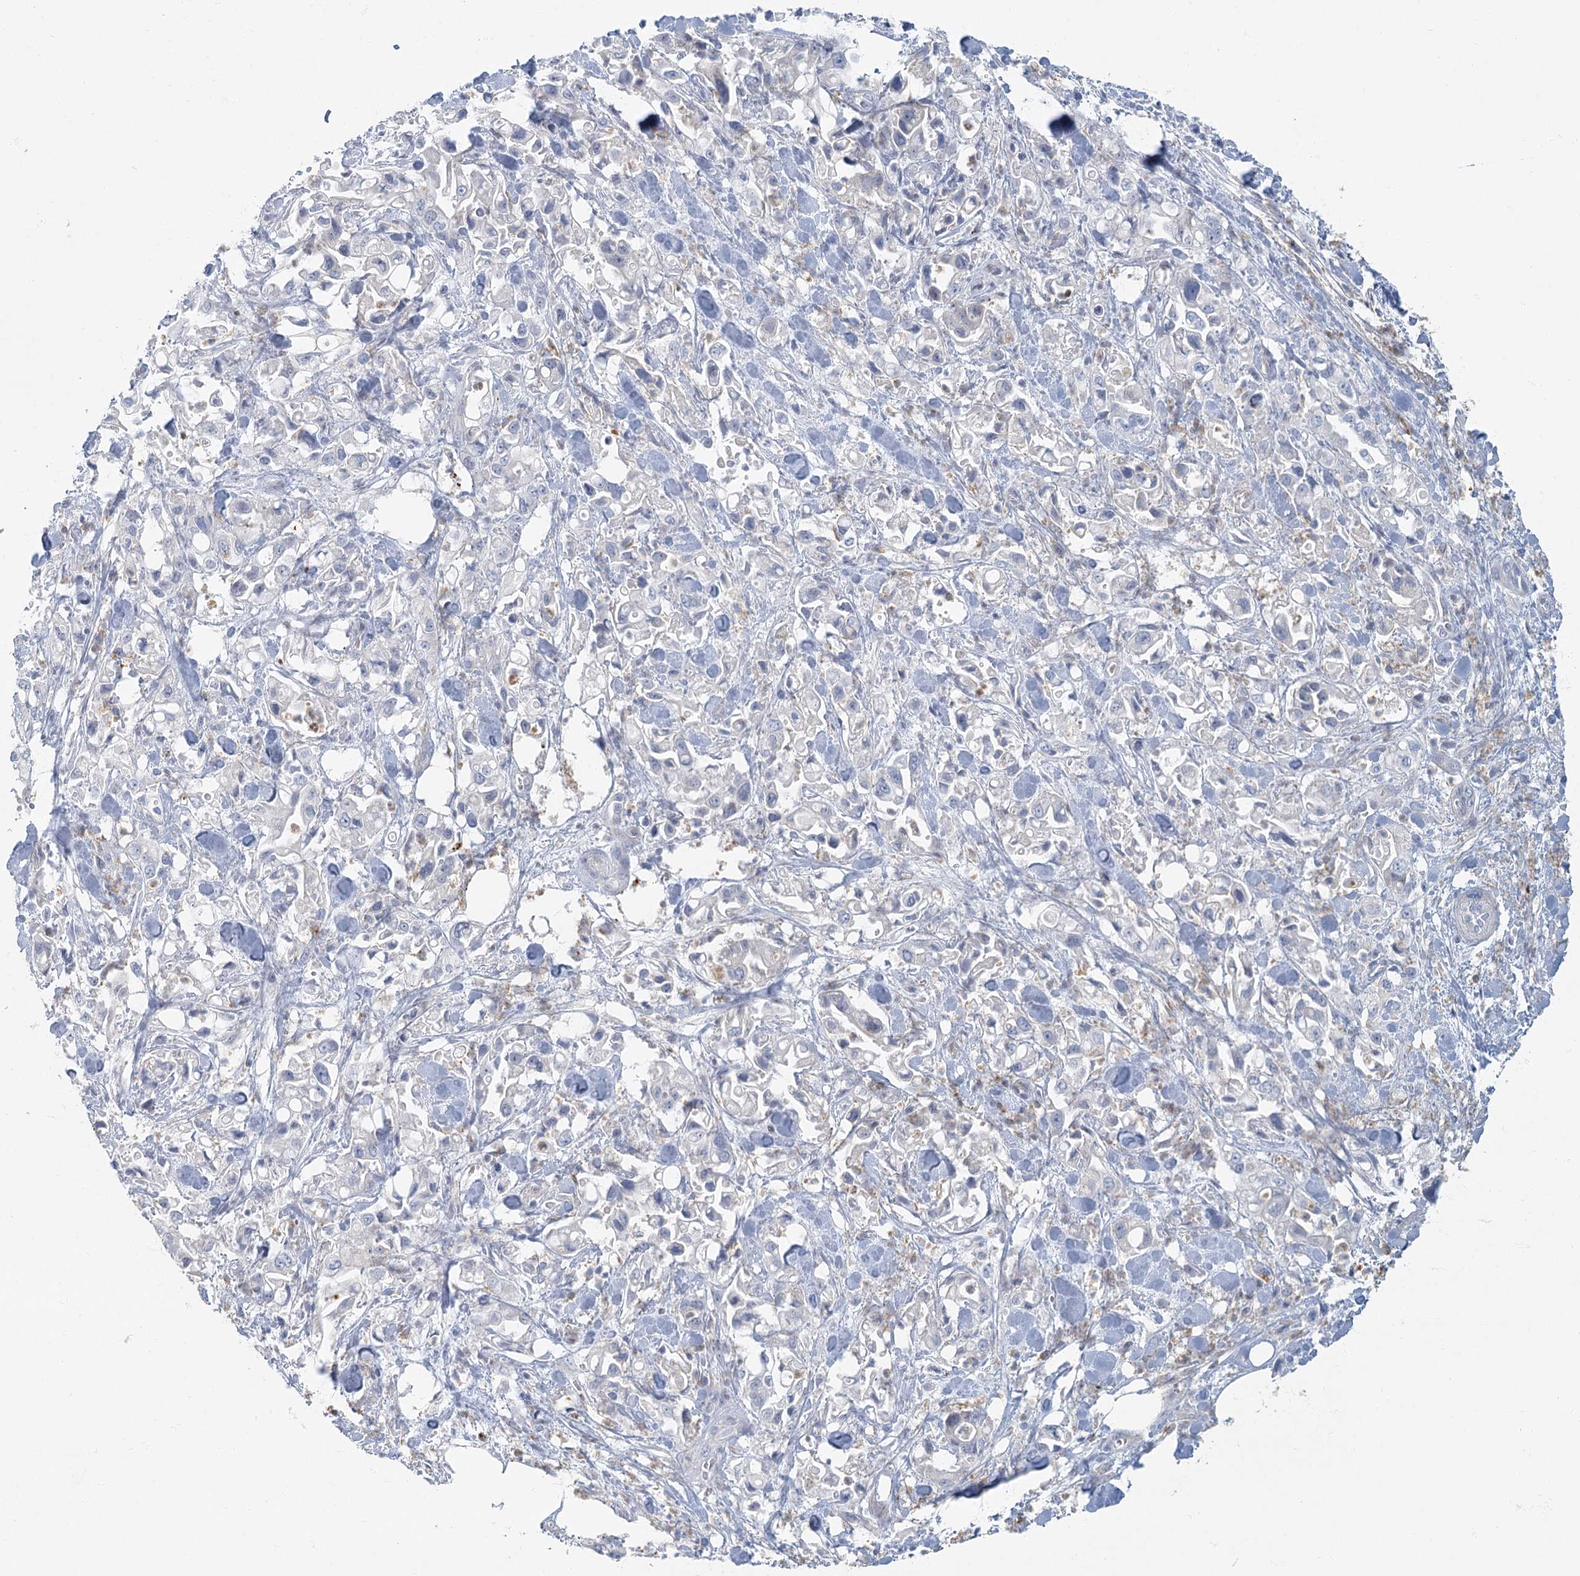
{"staining": {"intensity": "negative", "quantity": "none", "location": "none"}, "tissue": "pancreatic cancer", "cell_type": "Tumor cells", "image_type": "cancer", "snomed": [{"axis": "morphology", "description": "Adenocarcinoma, NOS"}, {"axis": "topography", "description": "Pancreas"}], "caption": "Tumor cells show no significant protein staining in pancreatic cancer. Nuclei are stained in blue.", "gene": "FAM110C", "patient": {"sex": "male", "age": 70}}